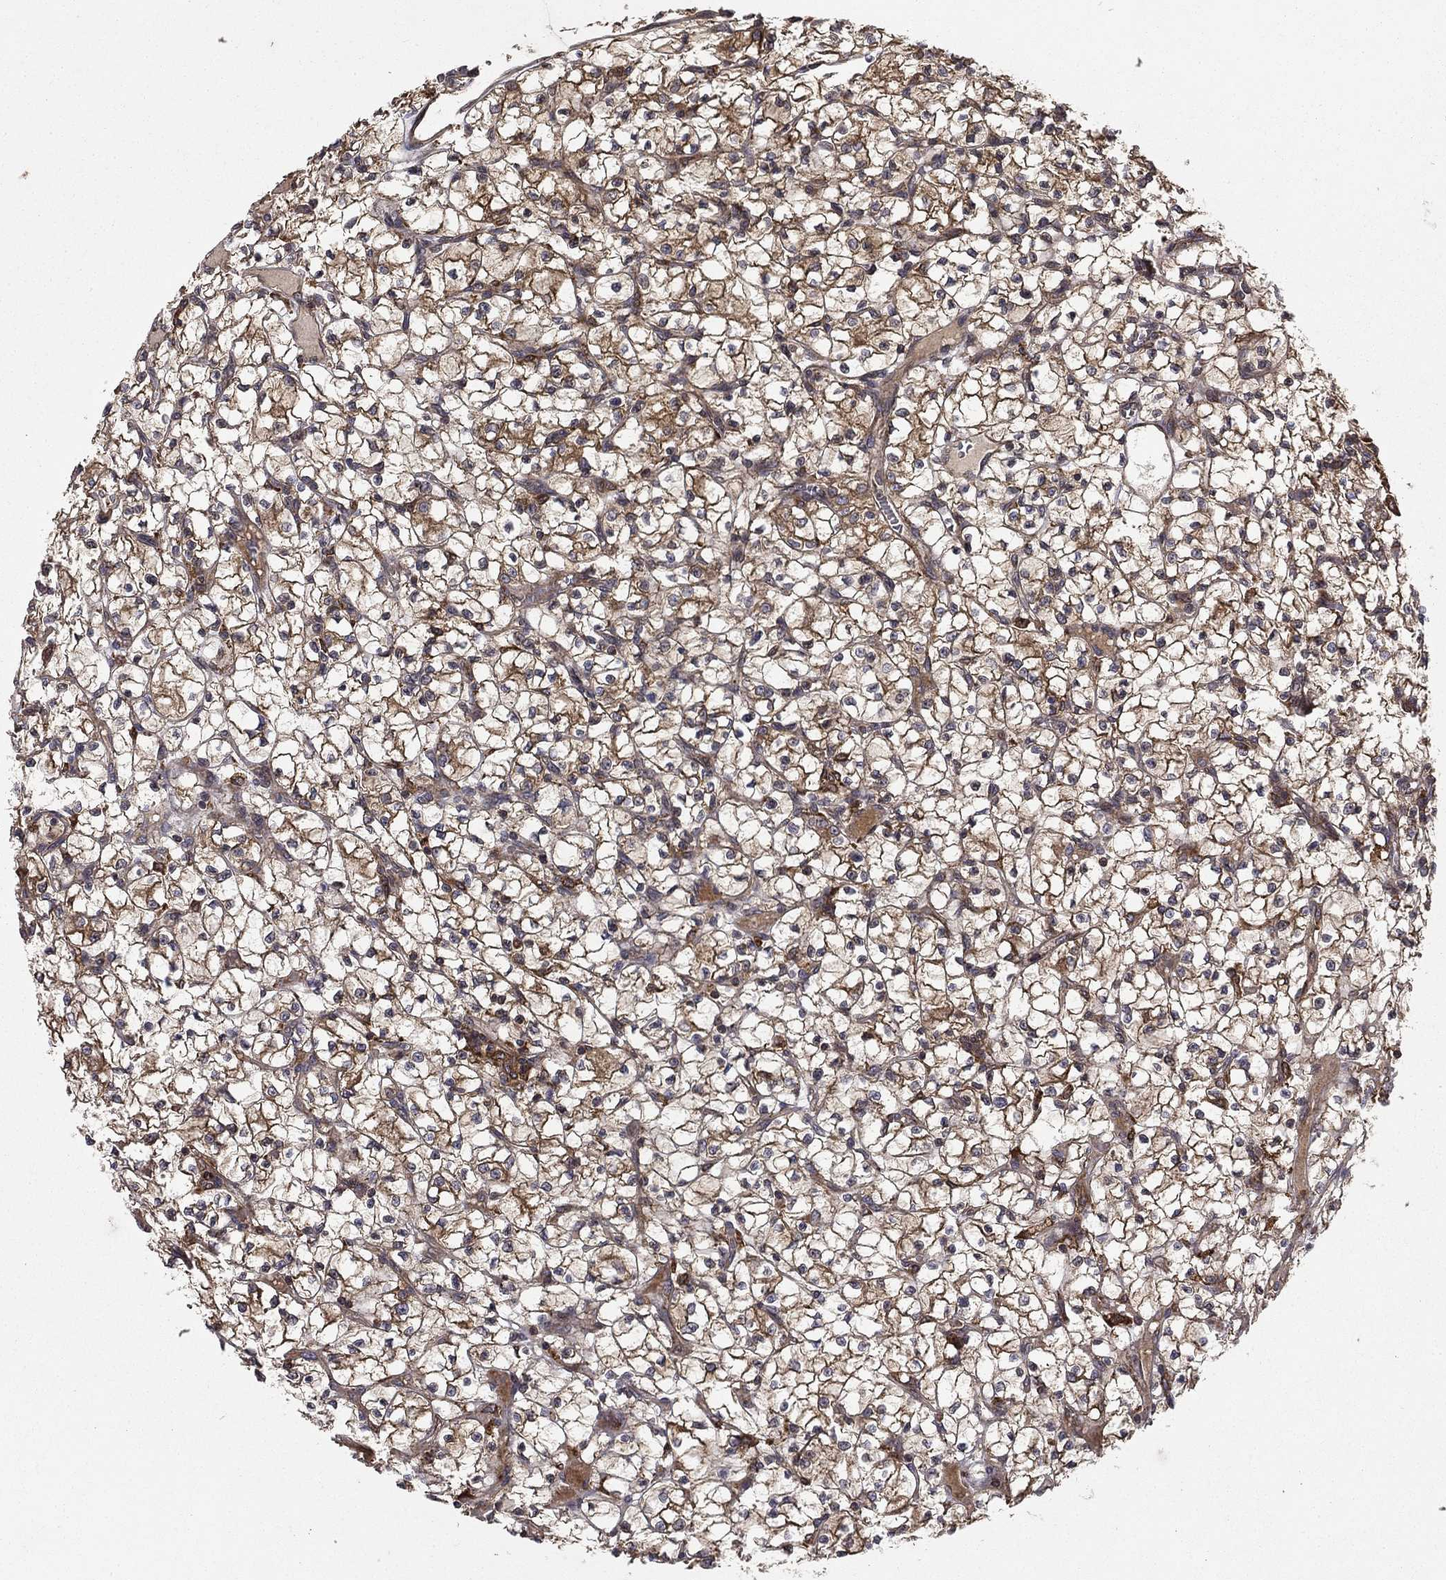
{"staining": {"intensity": "weak", "quantity": "25%-75%", "location": "cytoplasmic/membranous"}, "tissue": "renal cancer", "cell_type": "Tumor cells", "image_type": "cancer", "snomed": [{"axis": "morphology", "description": "Adenocarcinoma, NOS"}, {"axis": "topography", "description": "Kidney"}], "caption": "Renal adenocarcinoma stained for a protein reveals weak cytoplasmic/membranous positivity in tumor cells.", "gene": "BABAM2", "patient": {"sex": "female", "age": 64}}